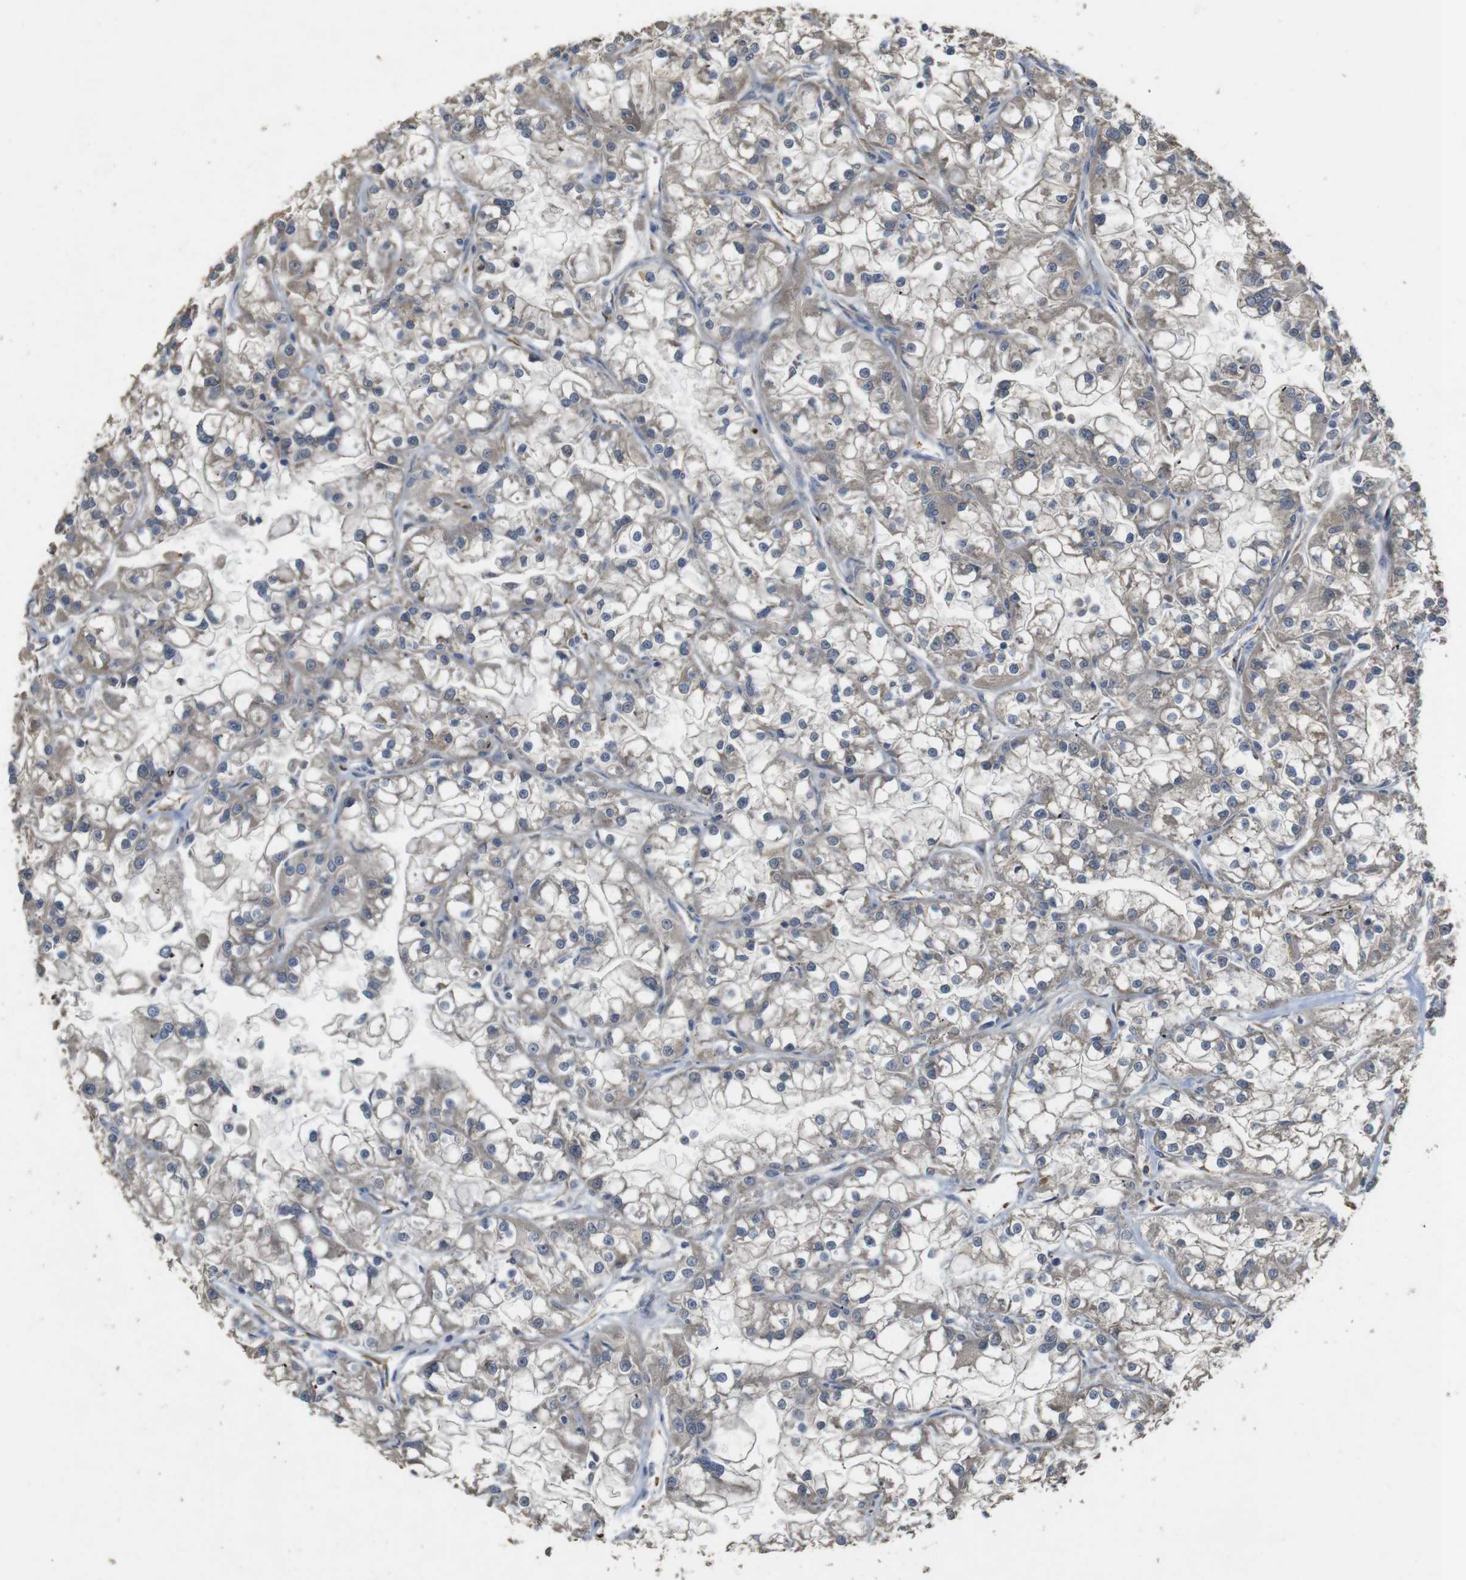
{"staining": {"intensity": "weak", "quantity": "25%-75%", "location": "cytoplasmic/membranous"}, "tissue": "renal cancer", "cell_type": "Tumor cells", "image_type": "cancer", "snomed": [{"axis": "morphology", "description": "Adenocarcinoma, NOS"}, {"axis": "topography", "description": "Kidney"}], "caption": "Immunohistochemical staining of human renal cancer (adenocarcinoma) shows weak cytoplasmic/membranous protein expression in approximately 25%-75% of tumor cells.", "gene": "PCDHB10", "patient": {"sex": "female", "age": 52}}